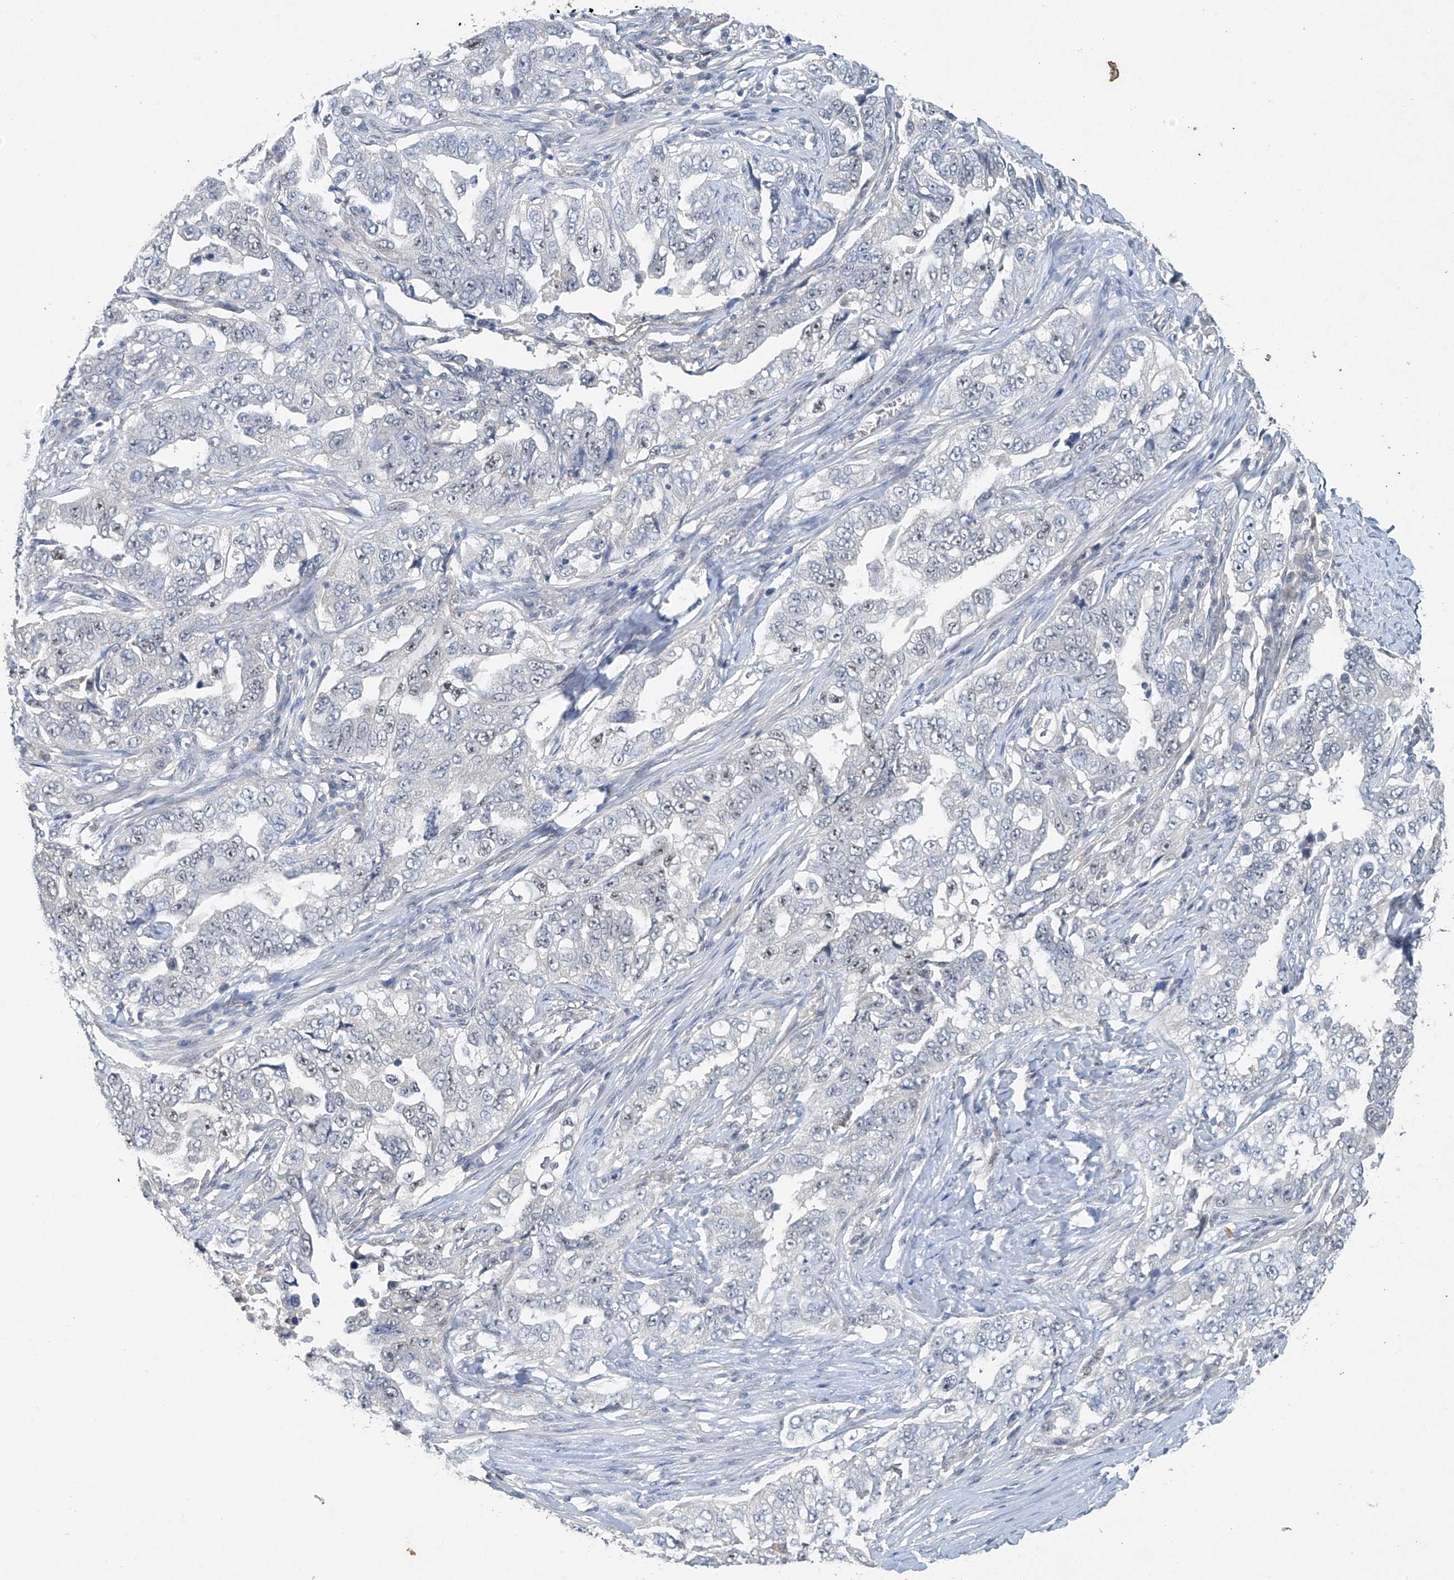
{"staining": {"intensity": "negative", "quantity": "none", "location": "none"}, "tissue": "lung cancer", "cell_type": "Tumor cells", "image_type": "cancer", "snomed": [{"axis": "morphology", "description": "Adenocarcinoma, NOS"}, {"axis": "topography", "description": "Lung"}], "caption": "There is no significant expression in tumor cells of lung cancer. (DAB immunohistochemistry (IHC), high magnification).", "gene": "TAF8", "patient": {"sex": "female", "age": 51}}